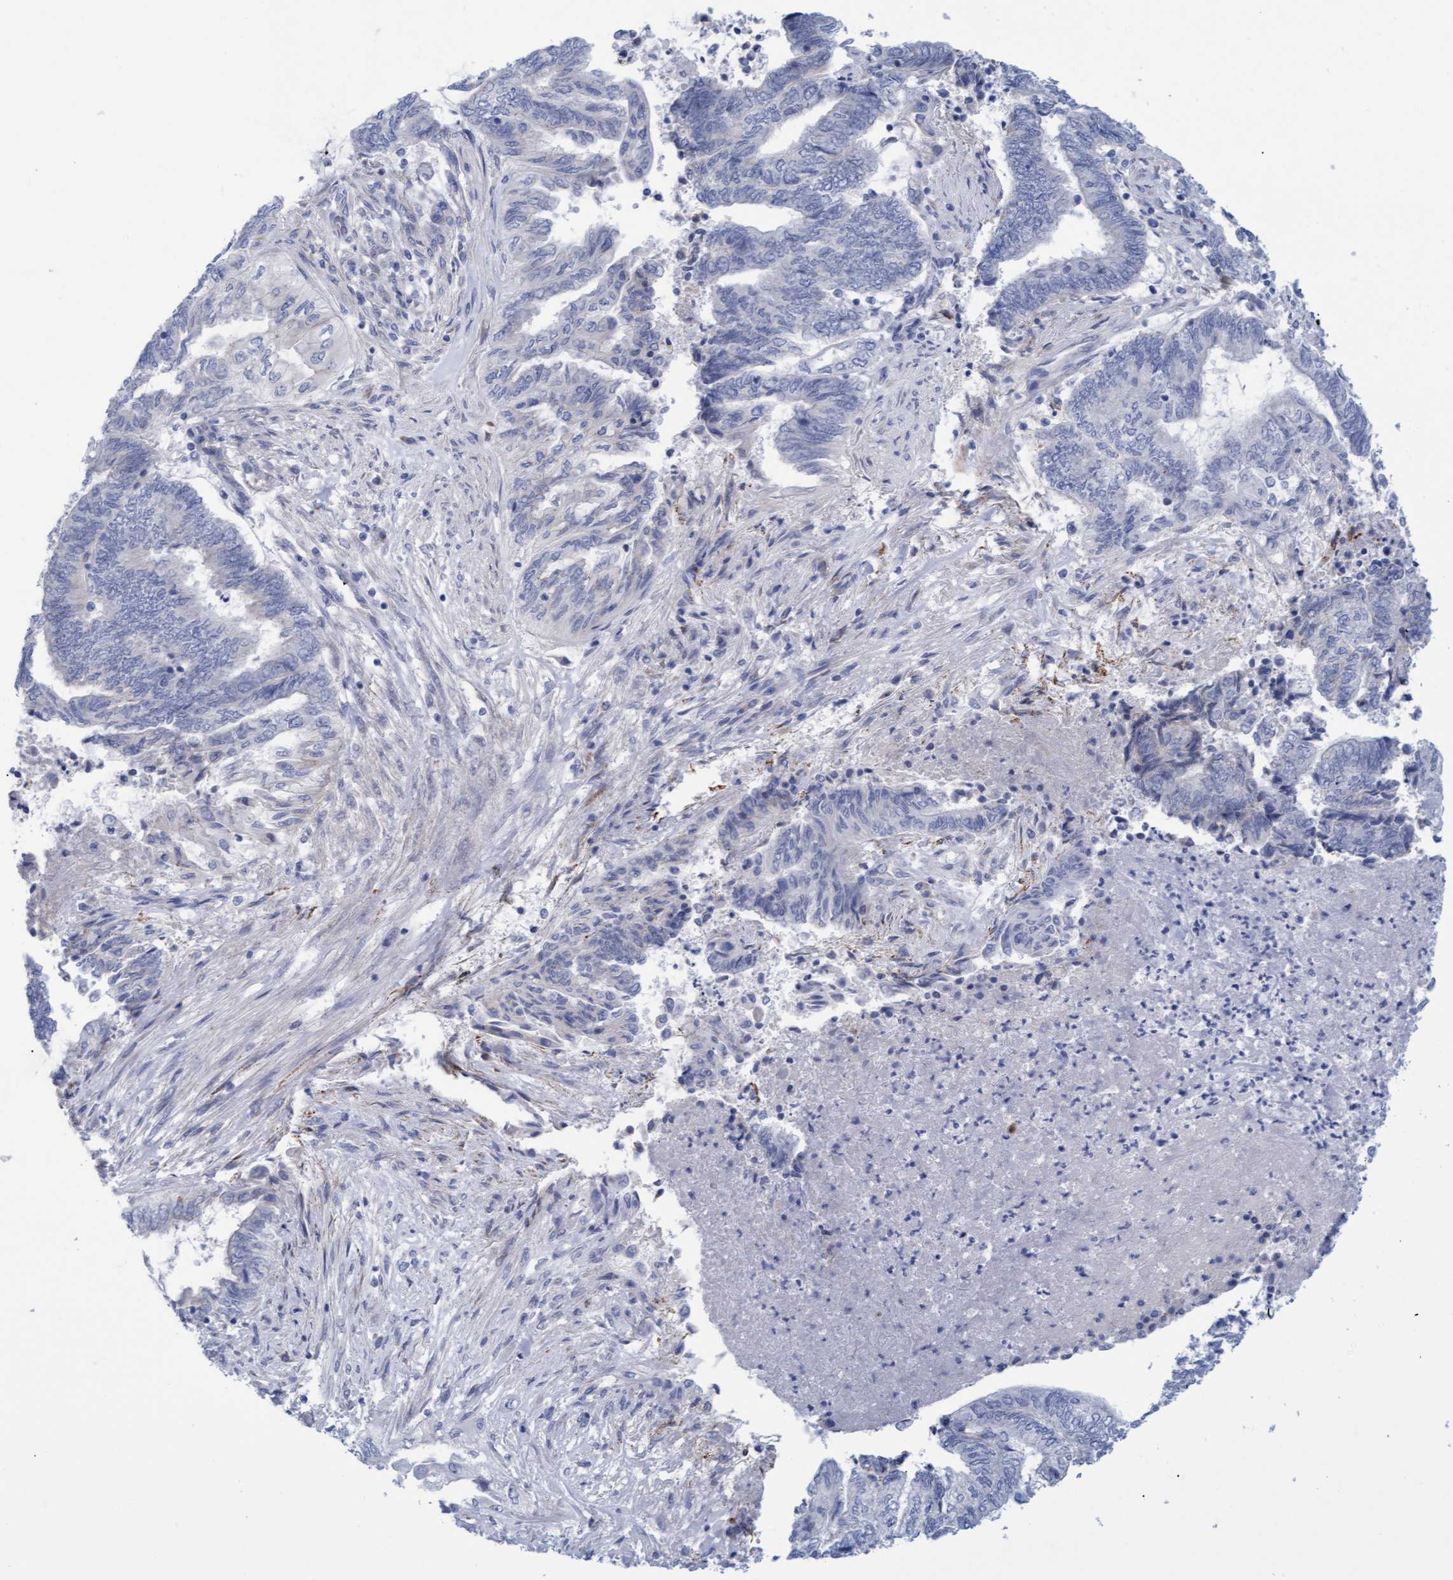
{"staining": {"intensity": "negative", "quantity": "none", "location": "none"}, "tissue": "endometrial cancer", "cell_type": "Tumor cells", "image_type": "cancer", "snomed": [{"axis": "morphology", "description": "Adenocarcinoma, NOS"}, {"axis": "topography", "description": "Uterus"}, {"axis": "topography", "description": "Endometrium"}], "caption": "Immunohistochemistry image of endometrial cancer stained for a protein (brown), which shows no expression in tumor cells.", "gene": "STXBP1", "patient": {"sex": "female", "age": 70}}